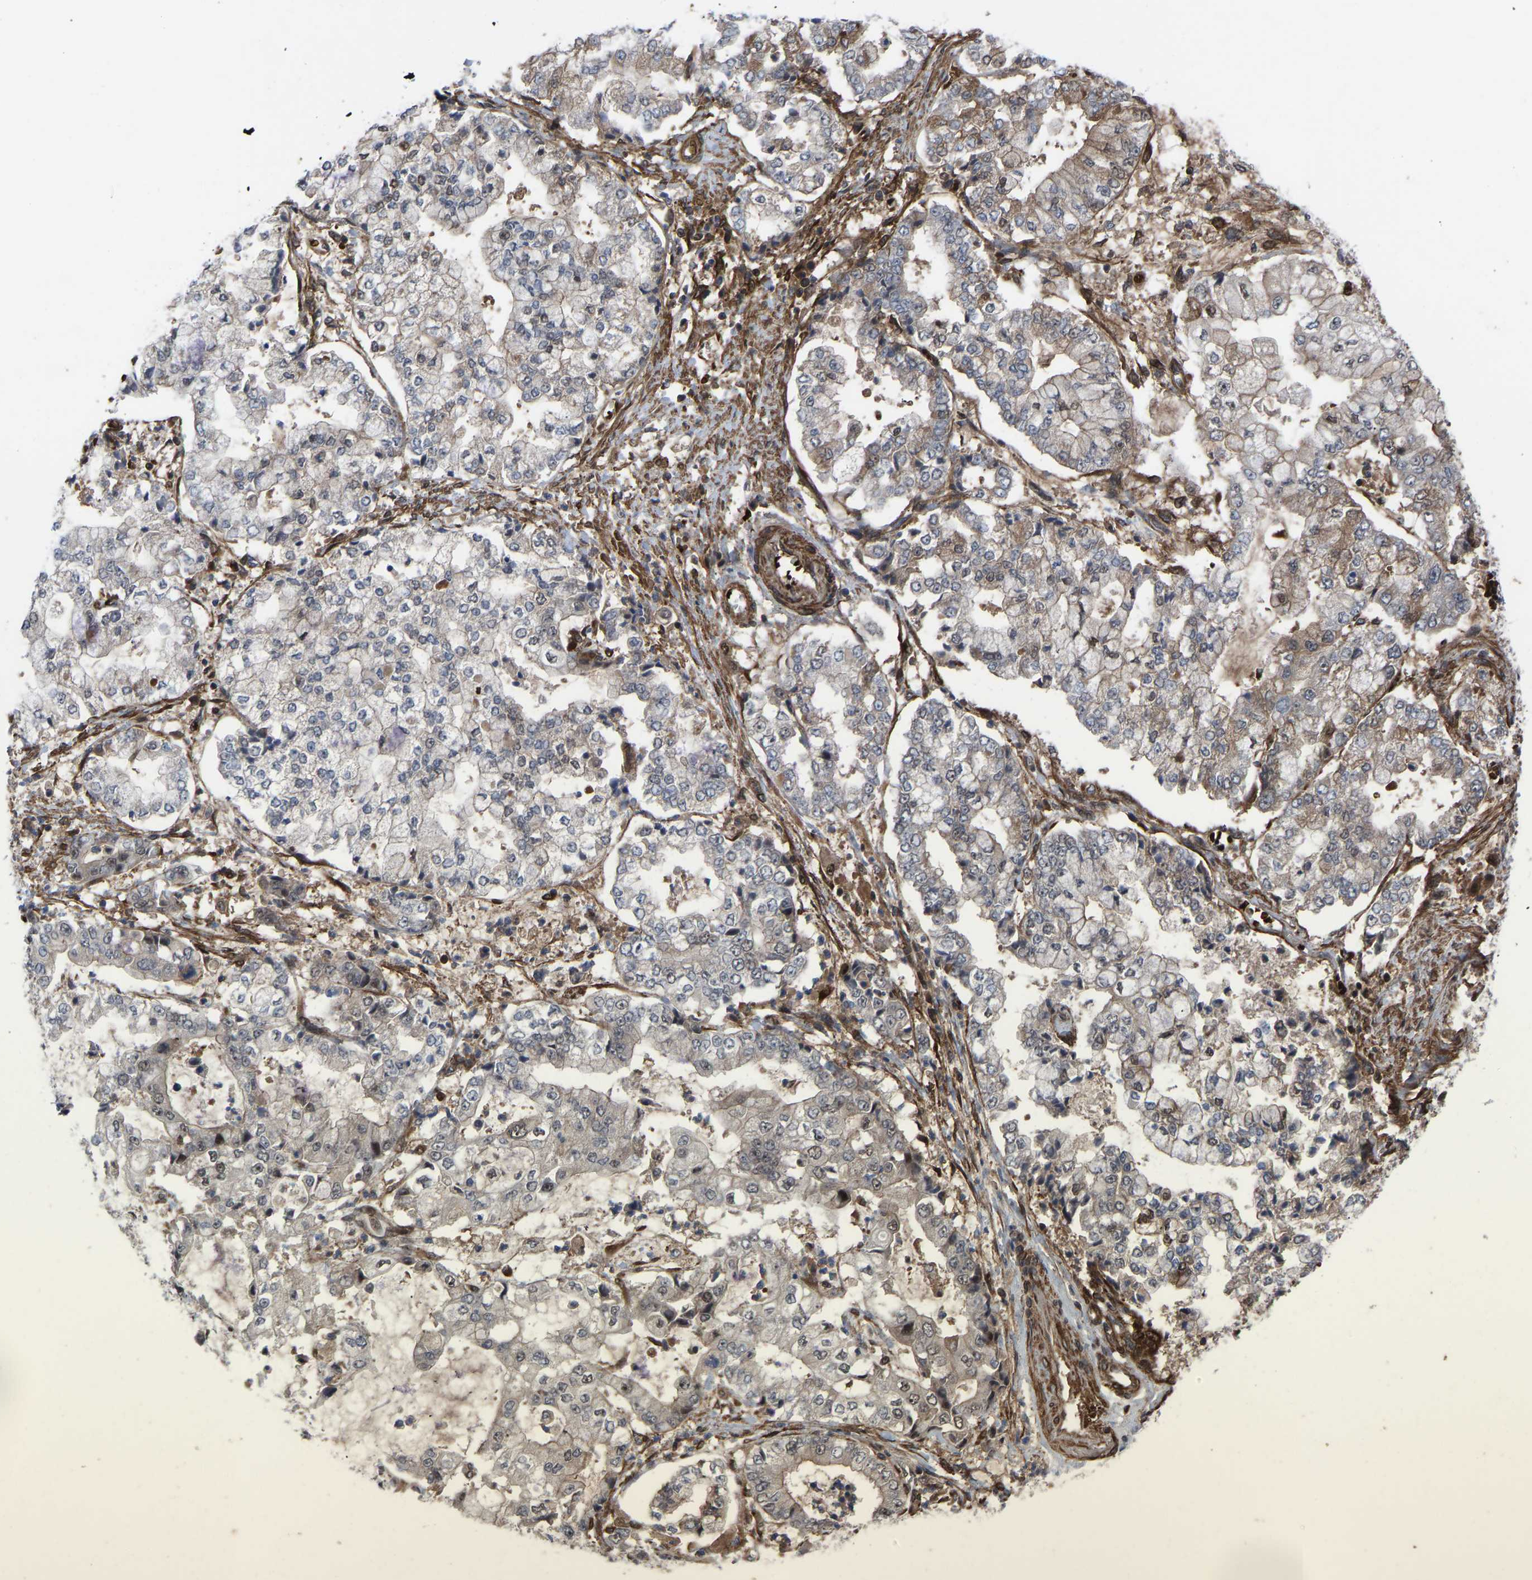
{"staining": {"intensity": "moderate", "quantity": "<25%", "location": "cytoplasmic/membranous"}, "tissue": "stomach cancer", "cell_type": "Tumor cells", "image_type": "cancer", "snomed": [{"axis": "morphology", "description": "Adenocarcinoma, NOS"}, {"axis": "topography", "description": "Stomach"}], "caption": "Adenocarcinoma (stomach) stained with a brown dye exhibits moderate cytoplasmic/membranous positive expression in about <25% of tumor cells.", "gene": "CYP7B1", "patient": {"sex": "male", "age": 76}}